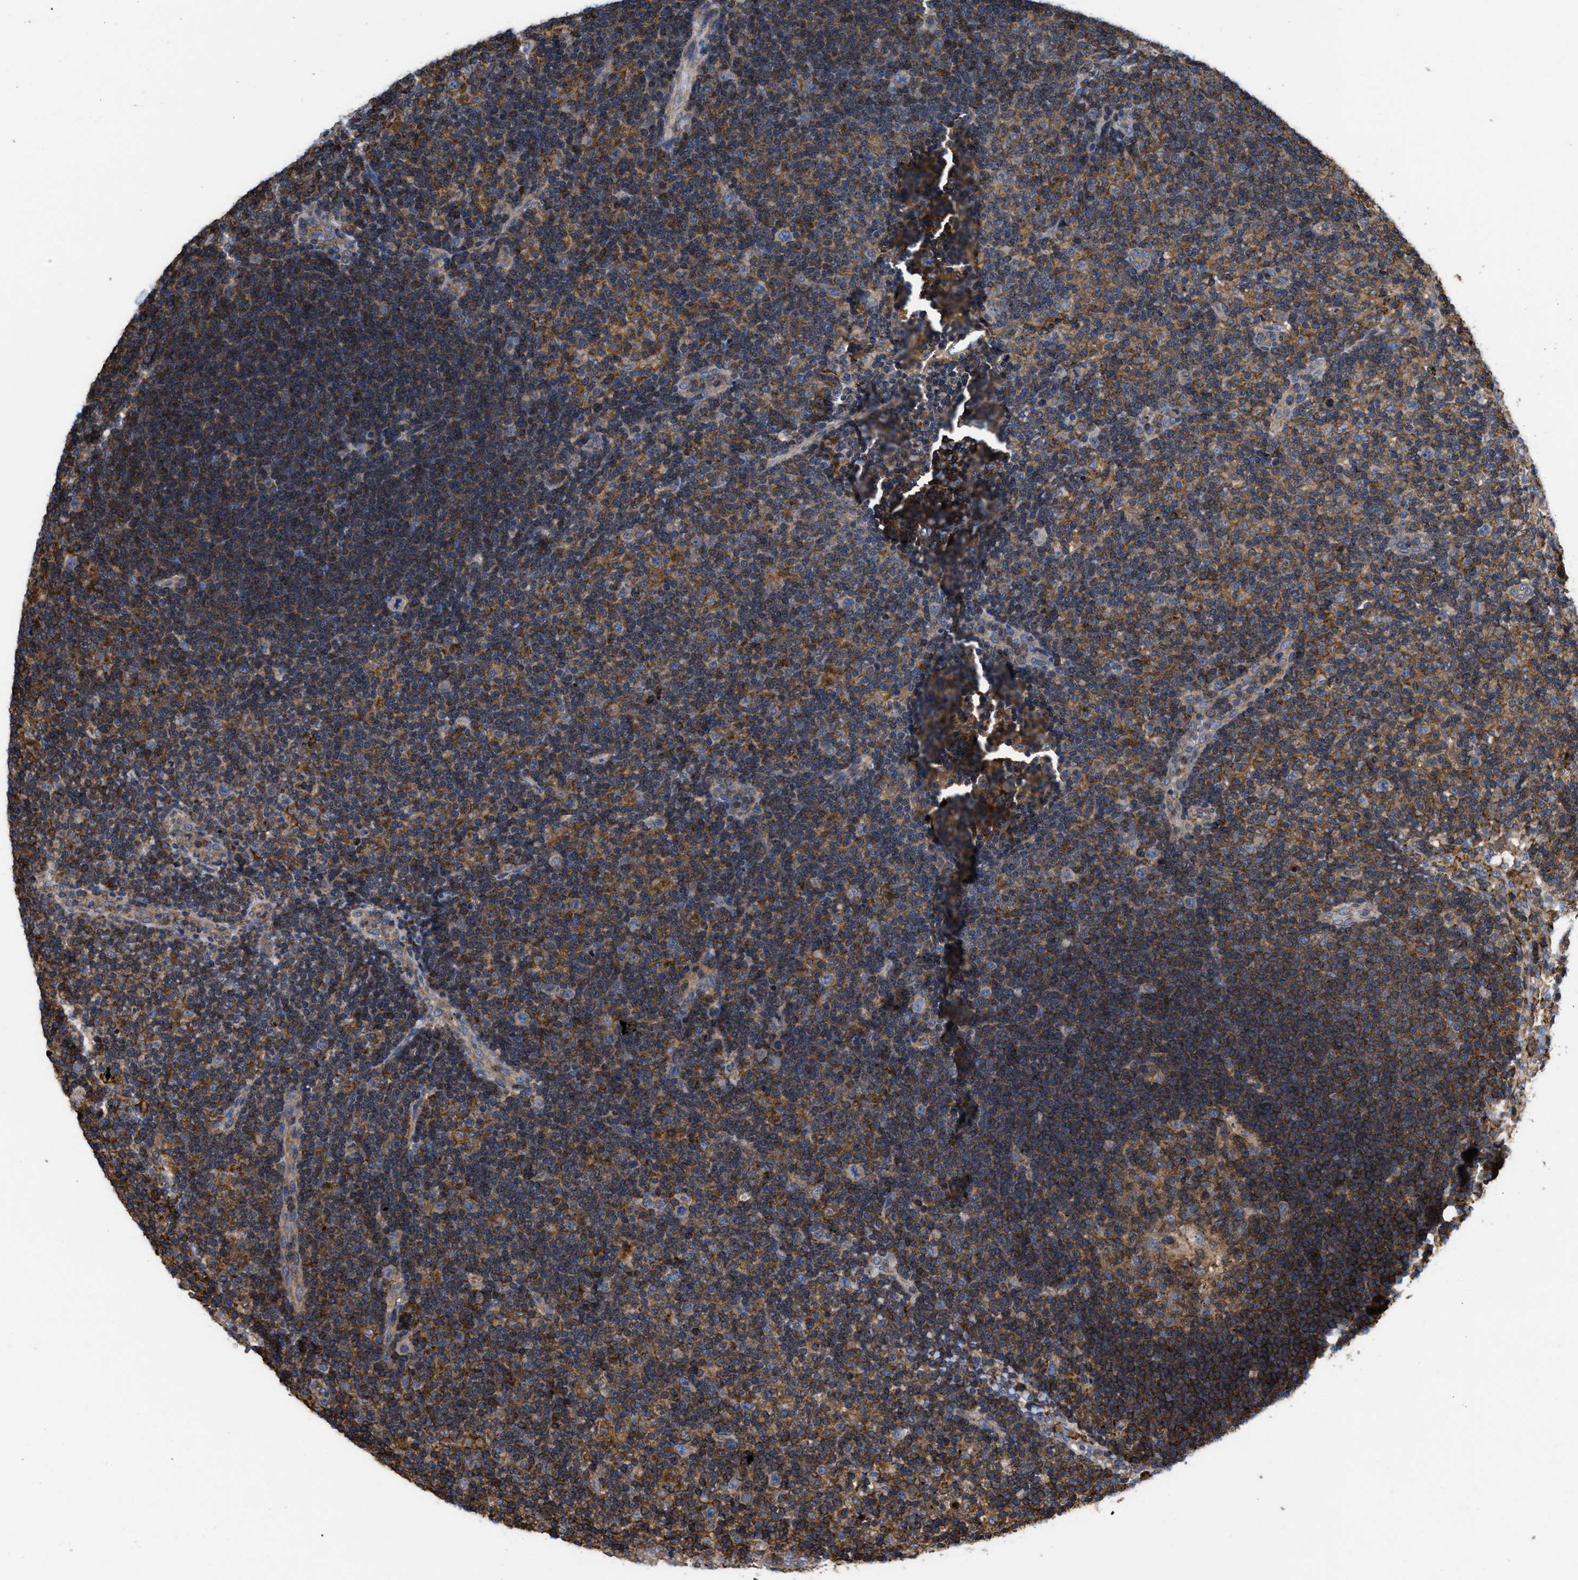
{"staining": {"intensity": "moderate", "quantity": ">75%", "location": "cytoplasmic/membranous"}, "tissue": "lymph node", "cell_type": "Germinal center cells", "image_type": "normal", "snomed": [{"axis": "morphology", "description": "Normal tissue, NOS"}, {"axis": "morphology", "description": "Carcinoid, malignant, NOS"}, {"axis": "topography", "description": "Lymph node"}], "caption": "Immunohistochemistry (IHC) micrograph of normal human lymph node stained for a protein (brown), which displays medium levels of moderate cytoplasmic/membranous staining in approximately >75% of germinal center cells.", "gene": "SCUBE2", "patient": {"sex": "male", "age": 47}}